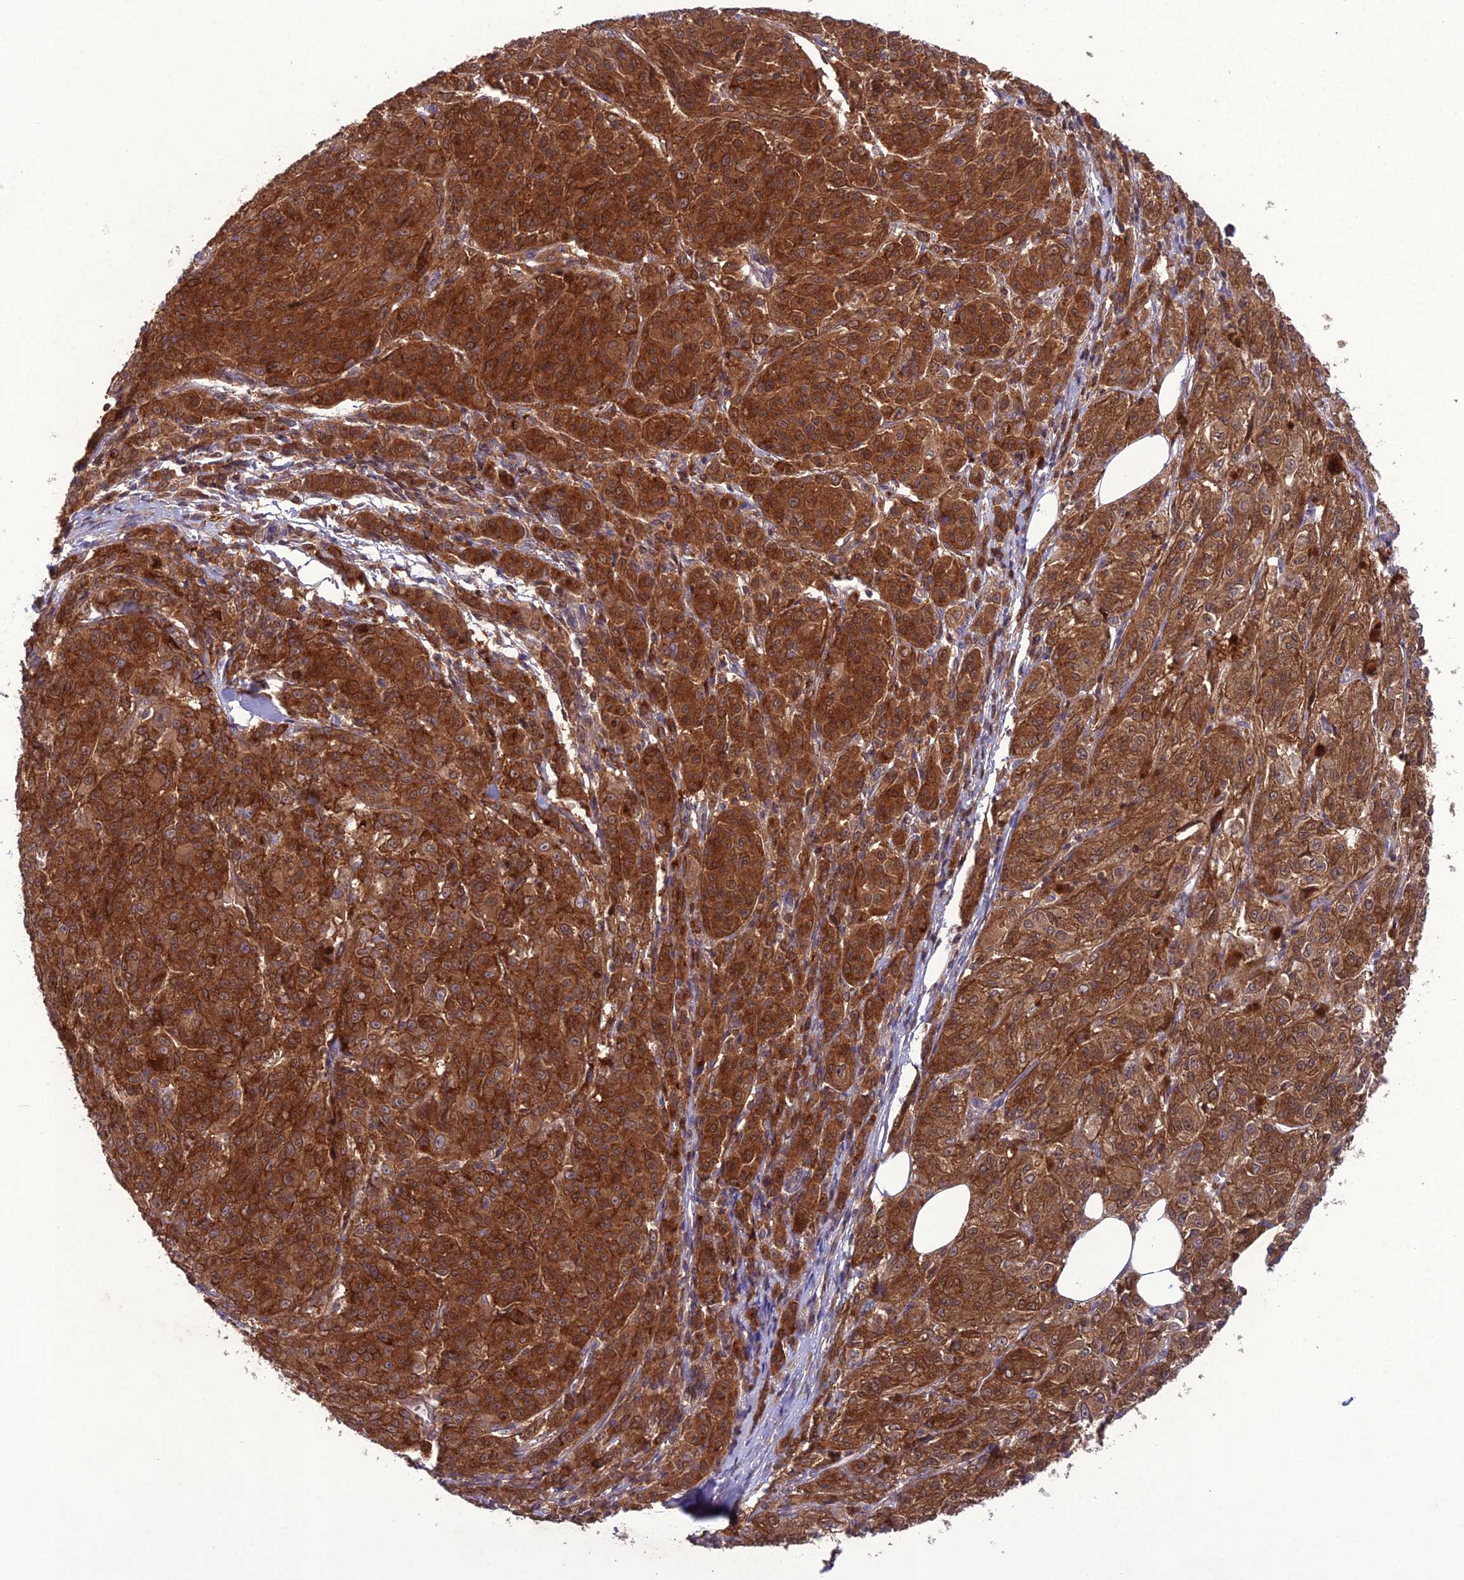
{"staining": {"intensity": "strong", "quantity": ">75%", "location": "cytoplasmic/membranous,nuclear"}, "tissue": "melanoma", "cell_type": "Tumor cells", "image_type": "cancer", "snomed": [{"axis": "morphology", "description": "Malignant melanoma, NOS"}, {"axis": "topography", "description": "Skin"}], "caption": "A micrograph showing strong cytoplasmic/membranous and nuclear positivity in about >75% of tumor cells in melanoma, as visualized by brown immunohistochemical staining.", "gene": "GDF6", "patient": {"sex": "female", "age": 52}}